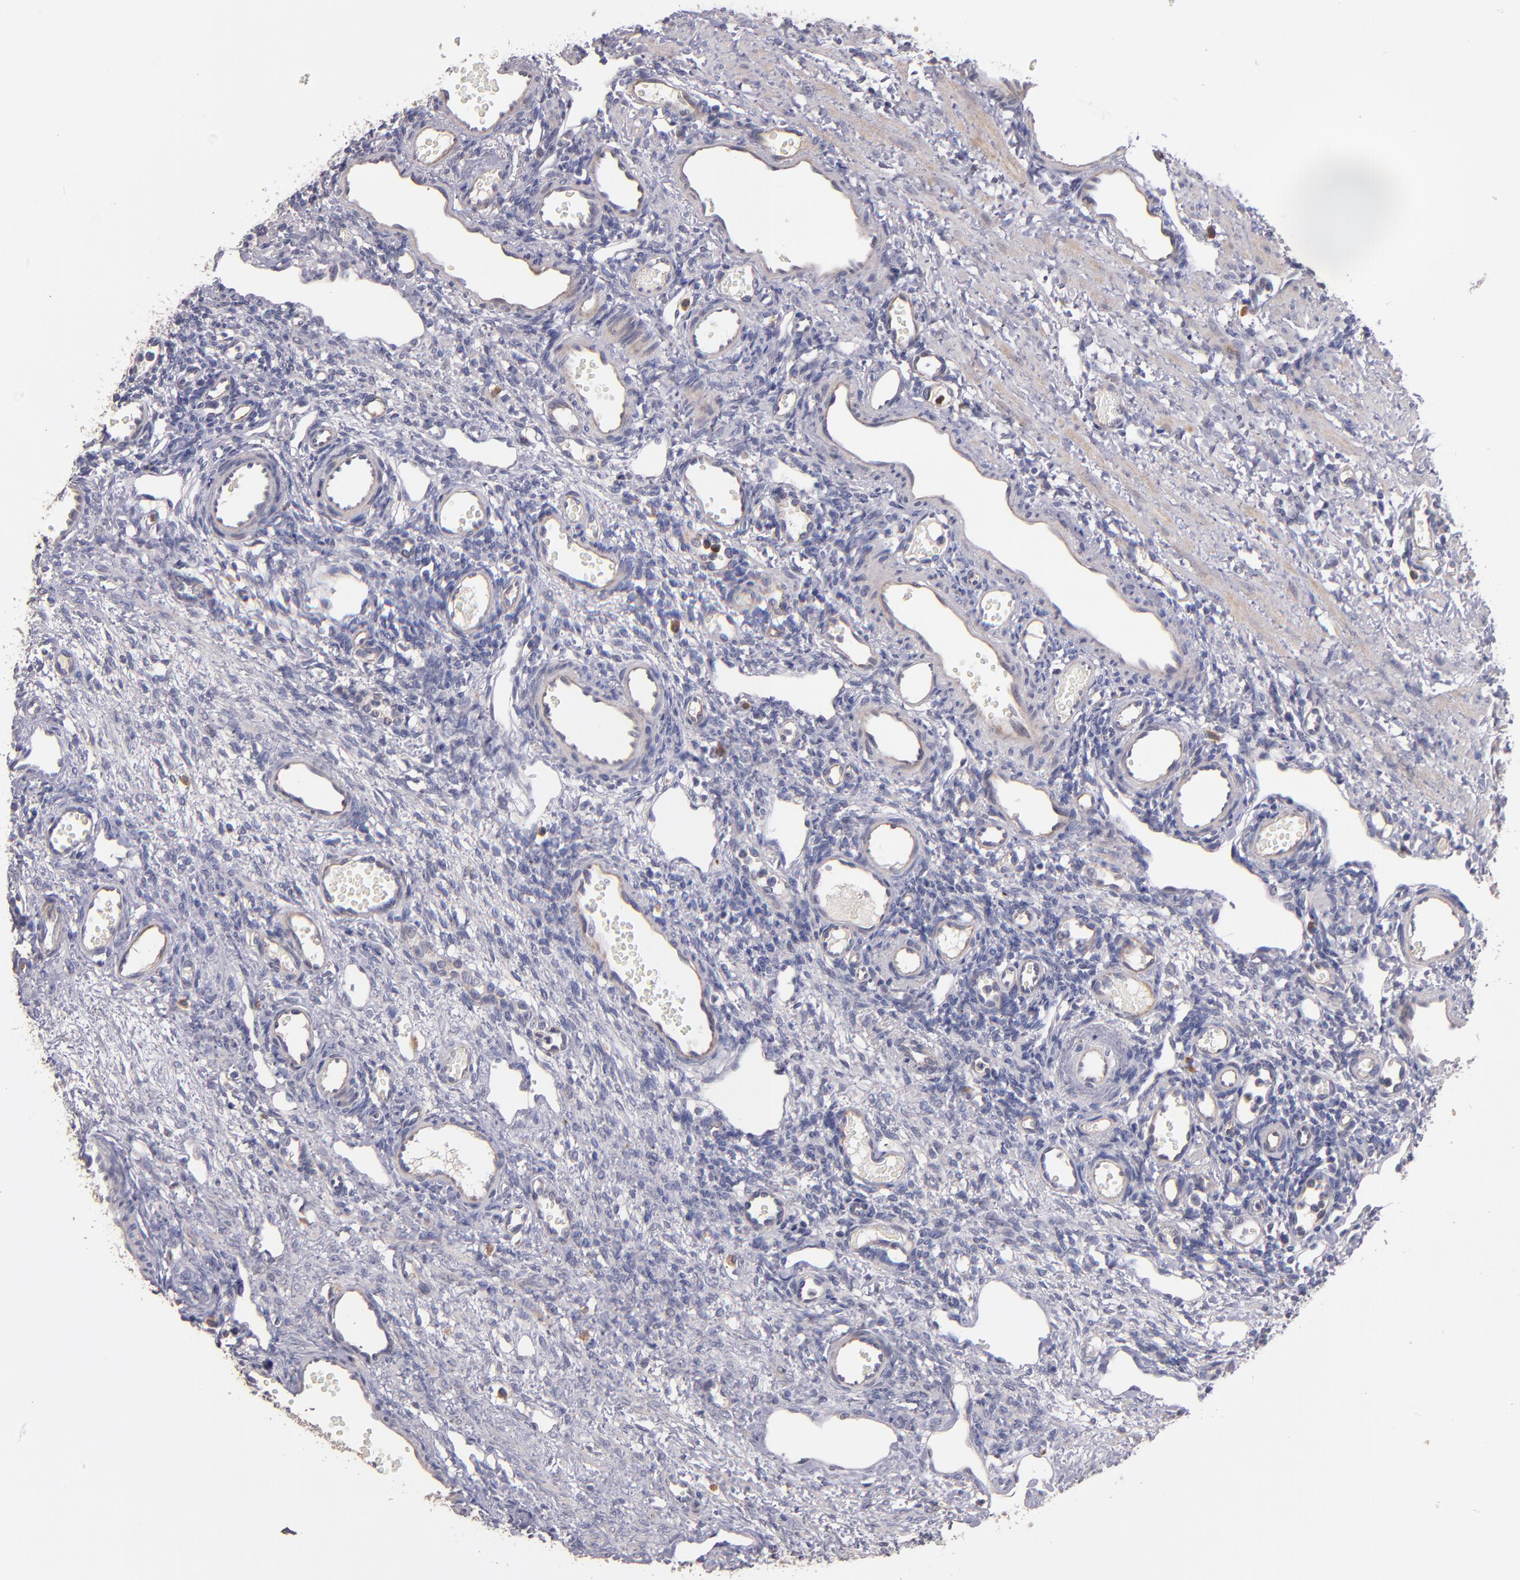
{"staining": {"intensity": "weak", "quantity": ">75%", "location": "cytoplasmic/membranous"}, "tissue": "ovary", "cell_type": "Follicle cells", "image_type": "normal", "snomed": [{"axis": "morphology", "description": "Normal tissue, NOS"}, {"axis": "topography", "description": "Ovary"}], "caption": "Immunohistochemistry (IHC) photomicrograph of unremarkable ovary stained for a protein (brown), which reveals low levels of weak cytoplasmic/membranous expression in approximately >75% of follicle cells.", "gene": "MAGEE1", "patient": {"sex": "female", "age": 33}}